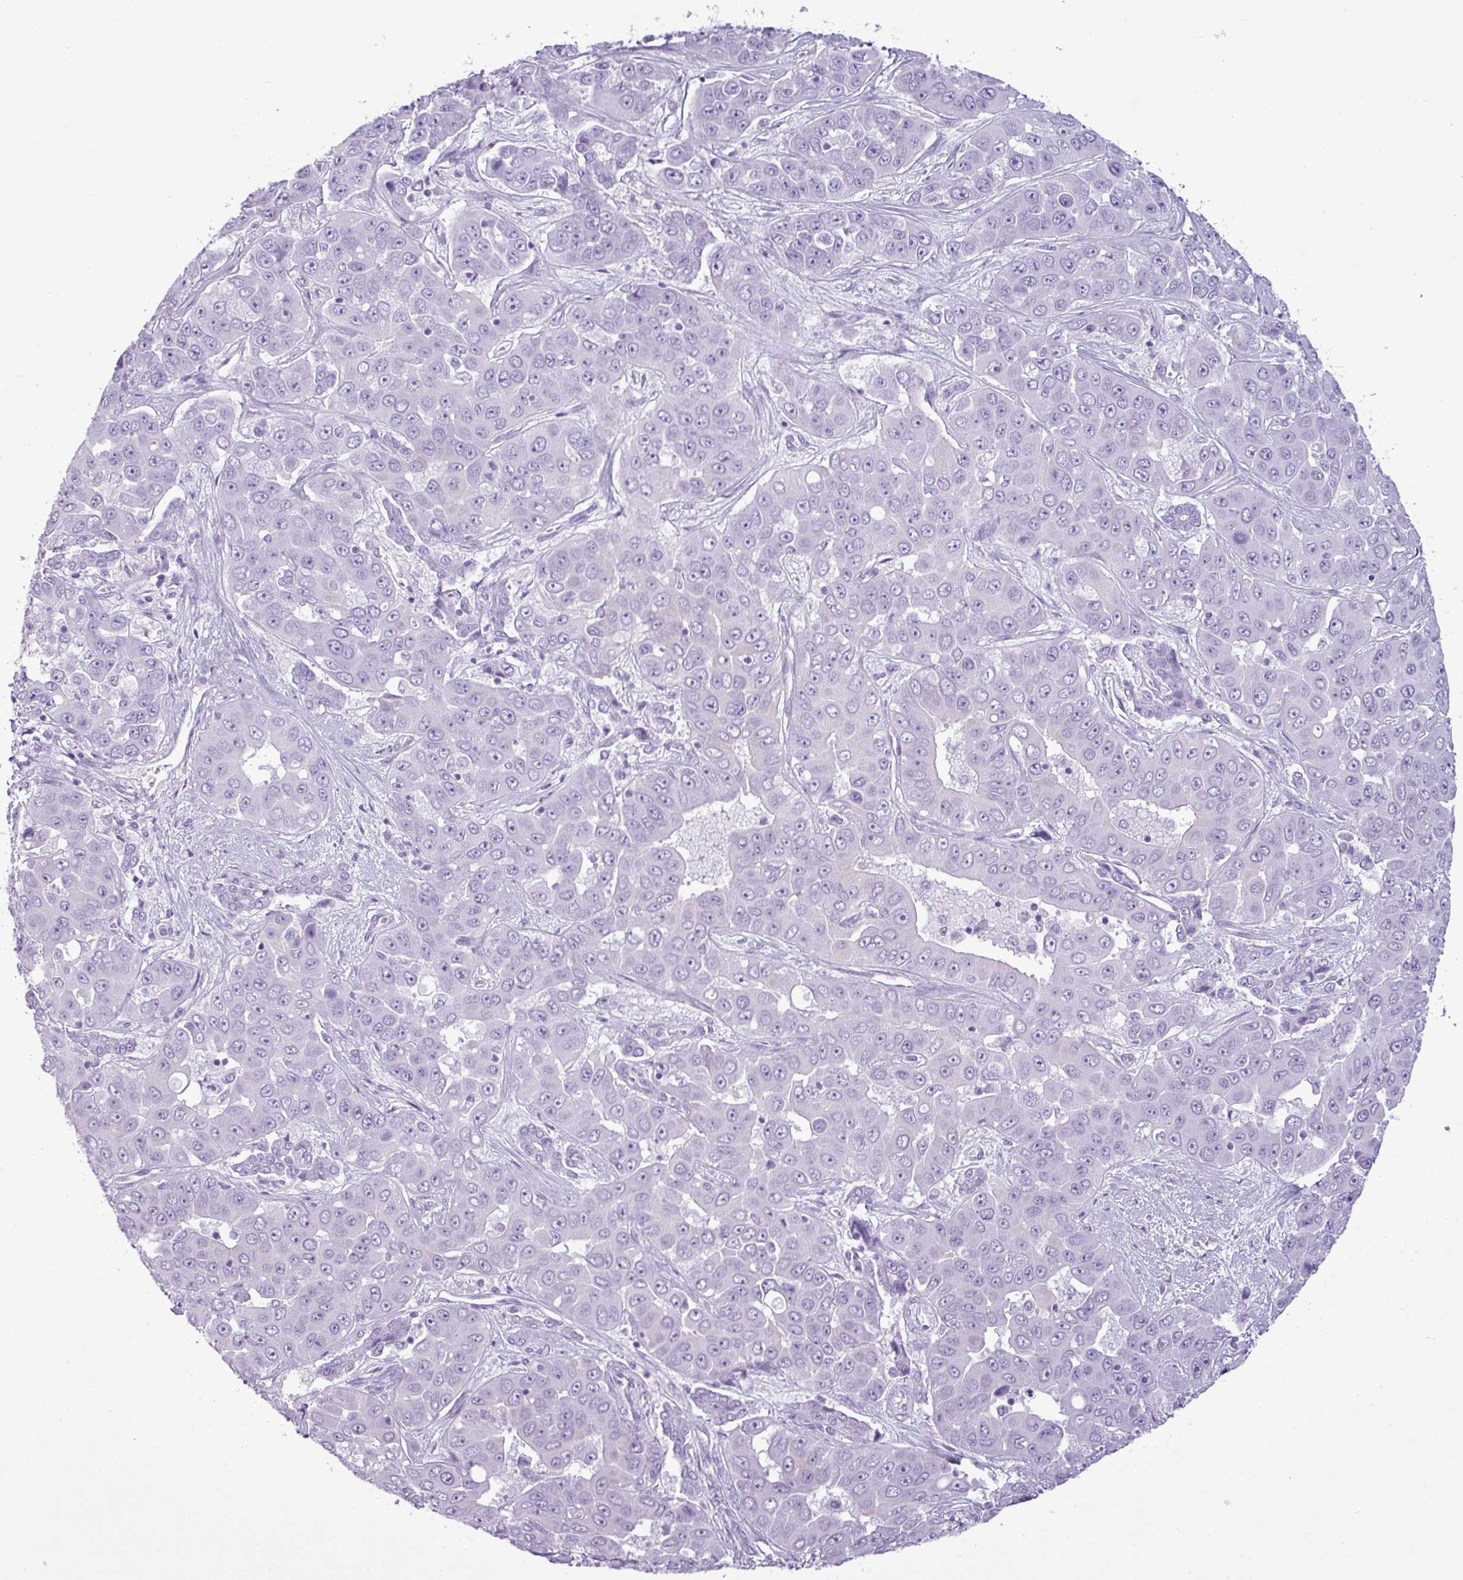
{"staining": {"intensity": "negative", "quantity": "none", "location": "none"}, "tissue": "liver cancer", "cell_type": "Tumor cells", "image_type": "cancer", "snomed": [{"axis": "morphology", "description": "Cholangiocarcinoma"}, {"axis": "topography", "description": "Liver"}], "caption": "Cholangiocarcinoma (liver) stained for a protein using immunohistochemistry (IHC) demonstrates no expression tumor cells.", "gene": "AMY1B", "patient": {"sex": "female", "age": 52}}